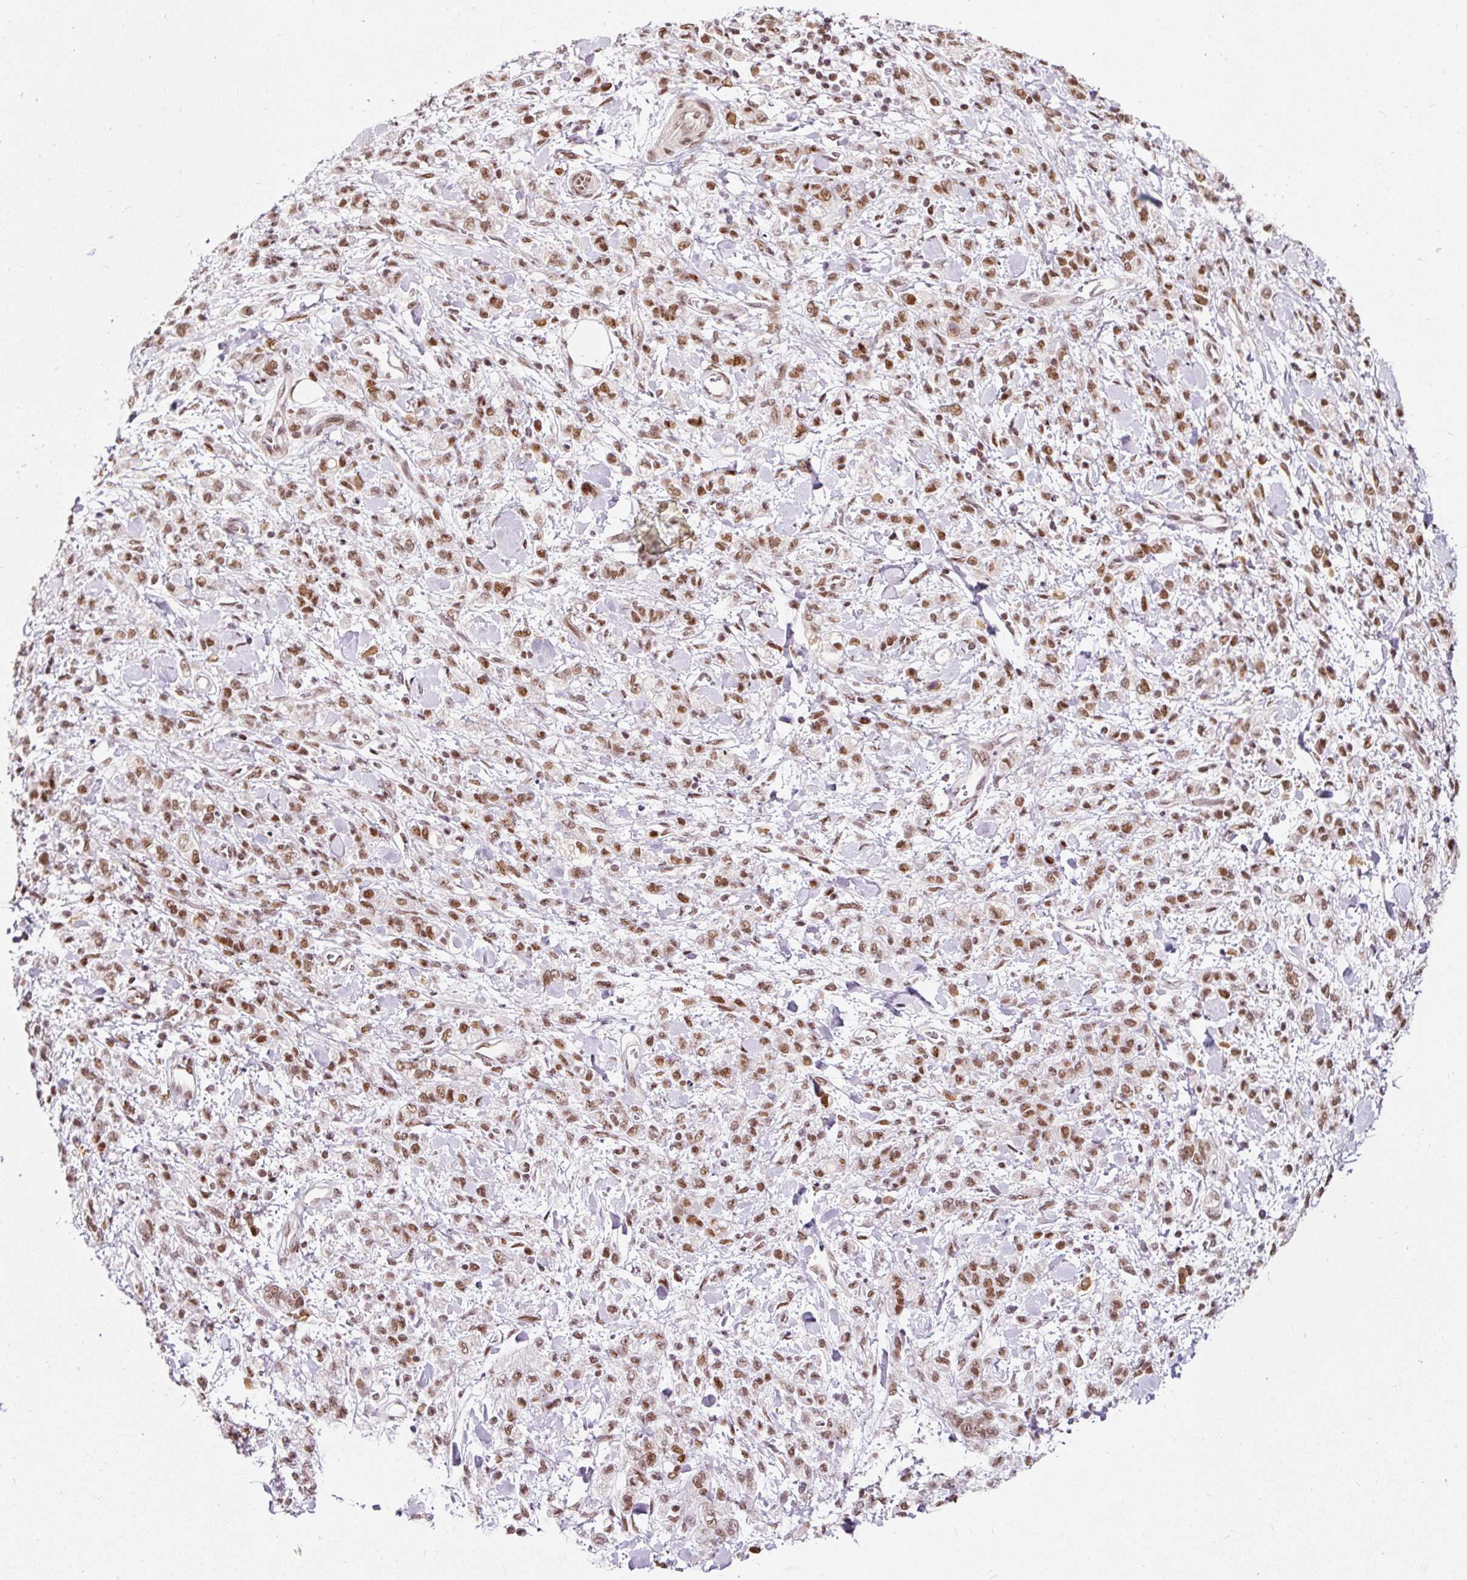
{"staining": {"intensity": "moderate", "quantity": ">75%", "location": "nuclear"}, "tissue": "stomach cancer", "cell_type": "Tumor cells", "image_type": "cancer", "snomed": [{"axis": "morphology", "description": "Adenocarcinoma, NOS"}, {"axis": "topography", "description": "Stomach"}], "caption": "Stomach cancer tissue exhibits moderate nuclear expression in about >75% of tumor cells, visualized by immunohistochemistry.", "gene": "HNRNPC", "patient": {"sex": "male", "age": 77}}